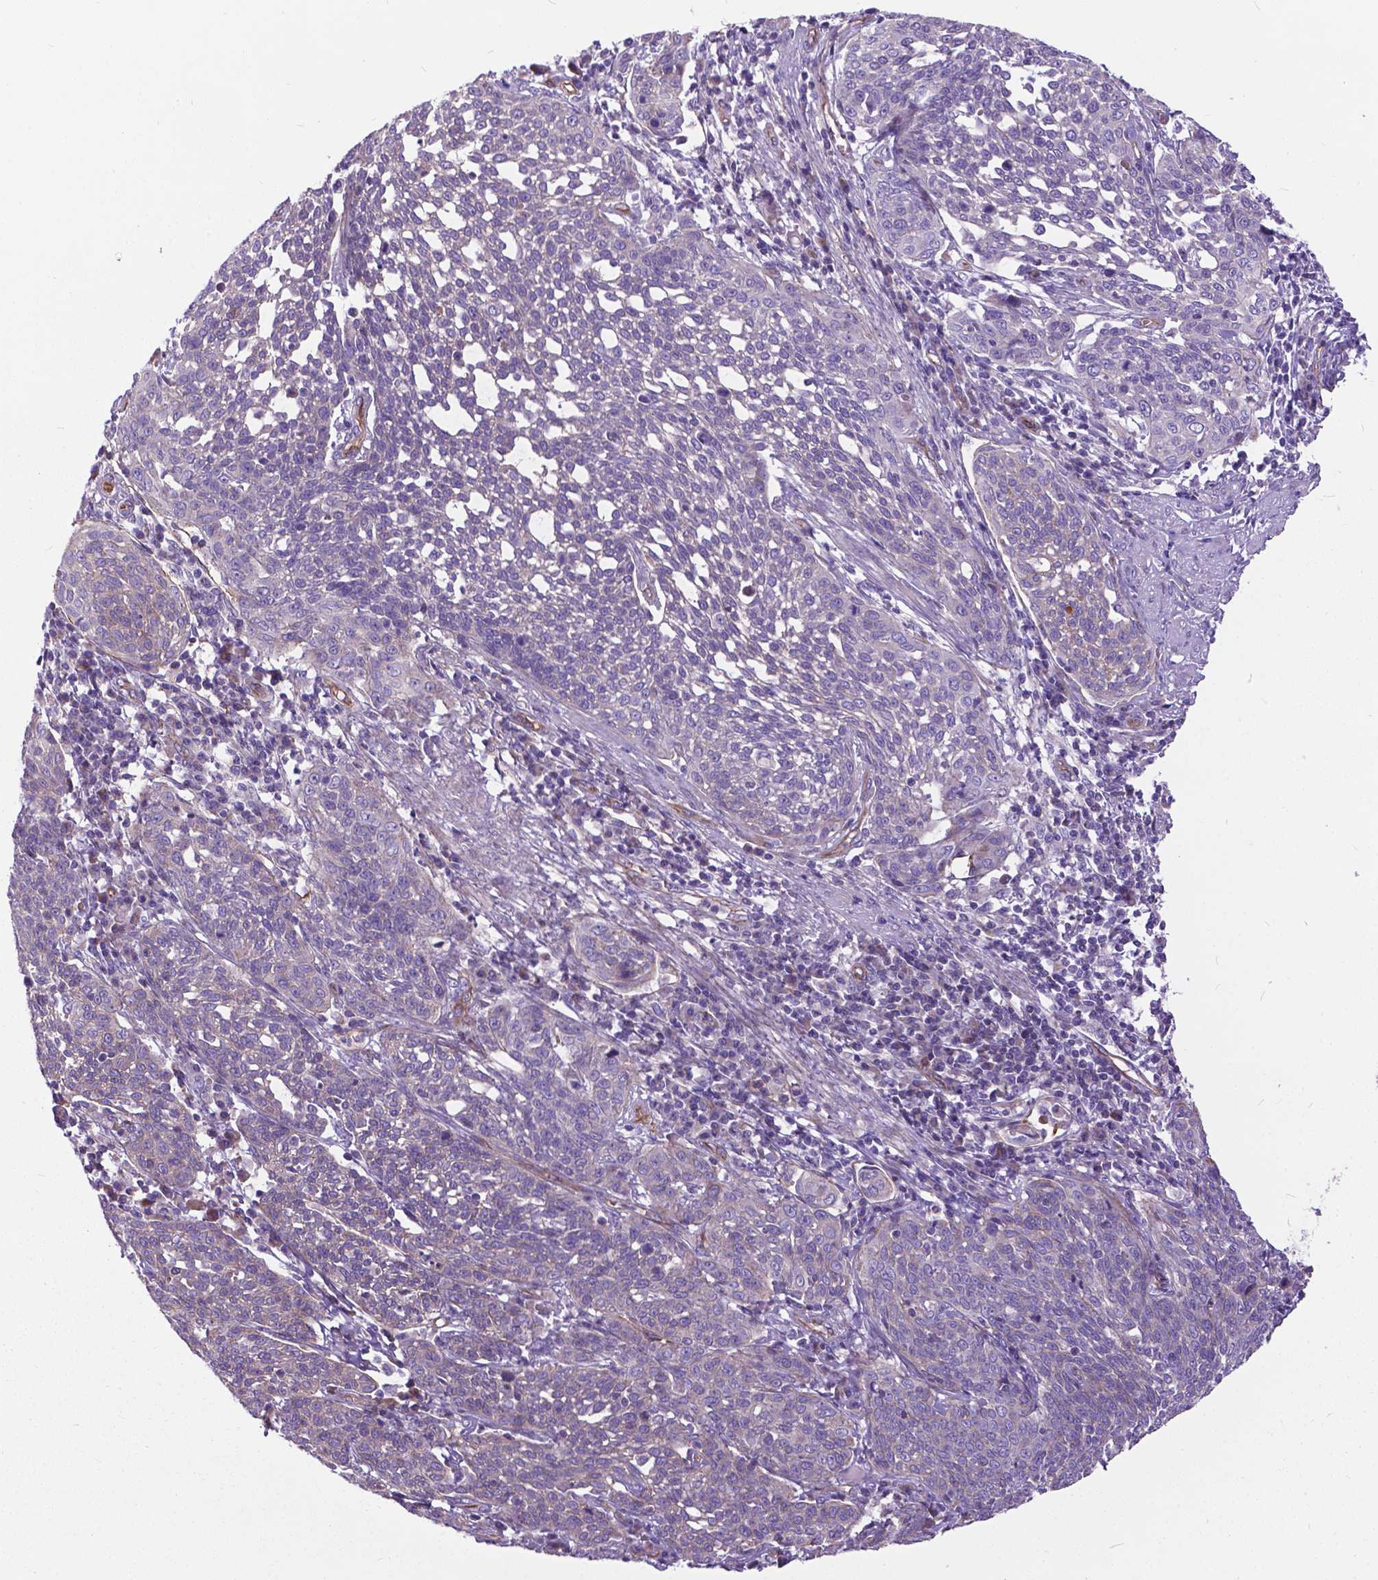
{"staining": {"intensity": "negative", "quantity": "none", "location": "none"}, "tissue": "cervical cancer", "cell_type": "Tumor cells", "image_type": "cancer", "snomed": [{"axis": "morphology", "description": "Squamous cell carcinoma, NOS"}, {"axis": "topography", "description": "Cervix"}], "caption": "Immunohistochemistry histopathology image of human cervical cancer (squamous cell carcinoma) stained for a protein (brown), which displays no staining in tumor cells.", "gene": "FLT4", "patient": {"sex": "female", "age": 34}}